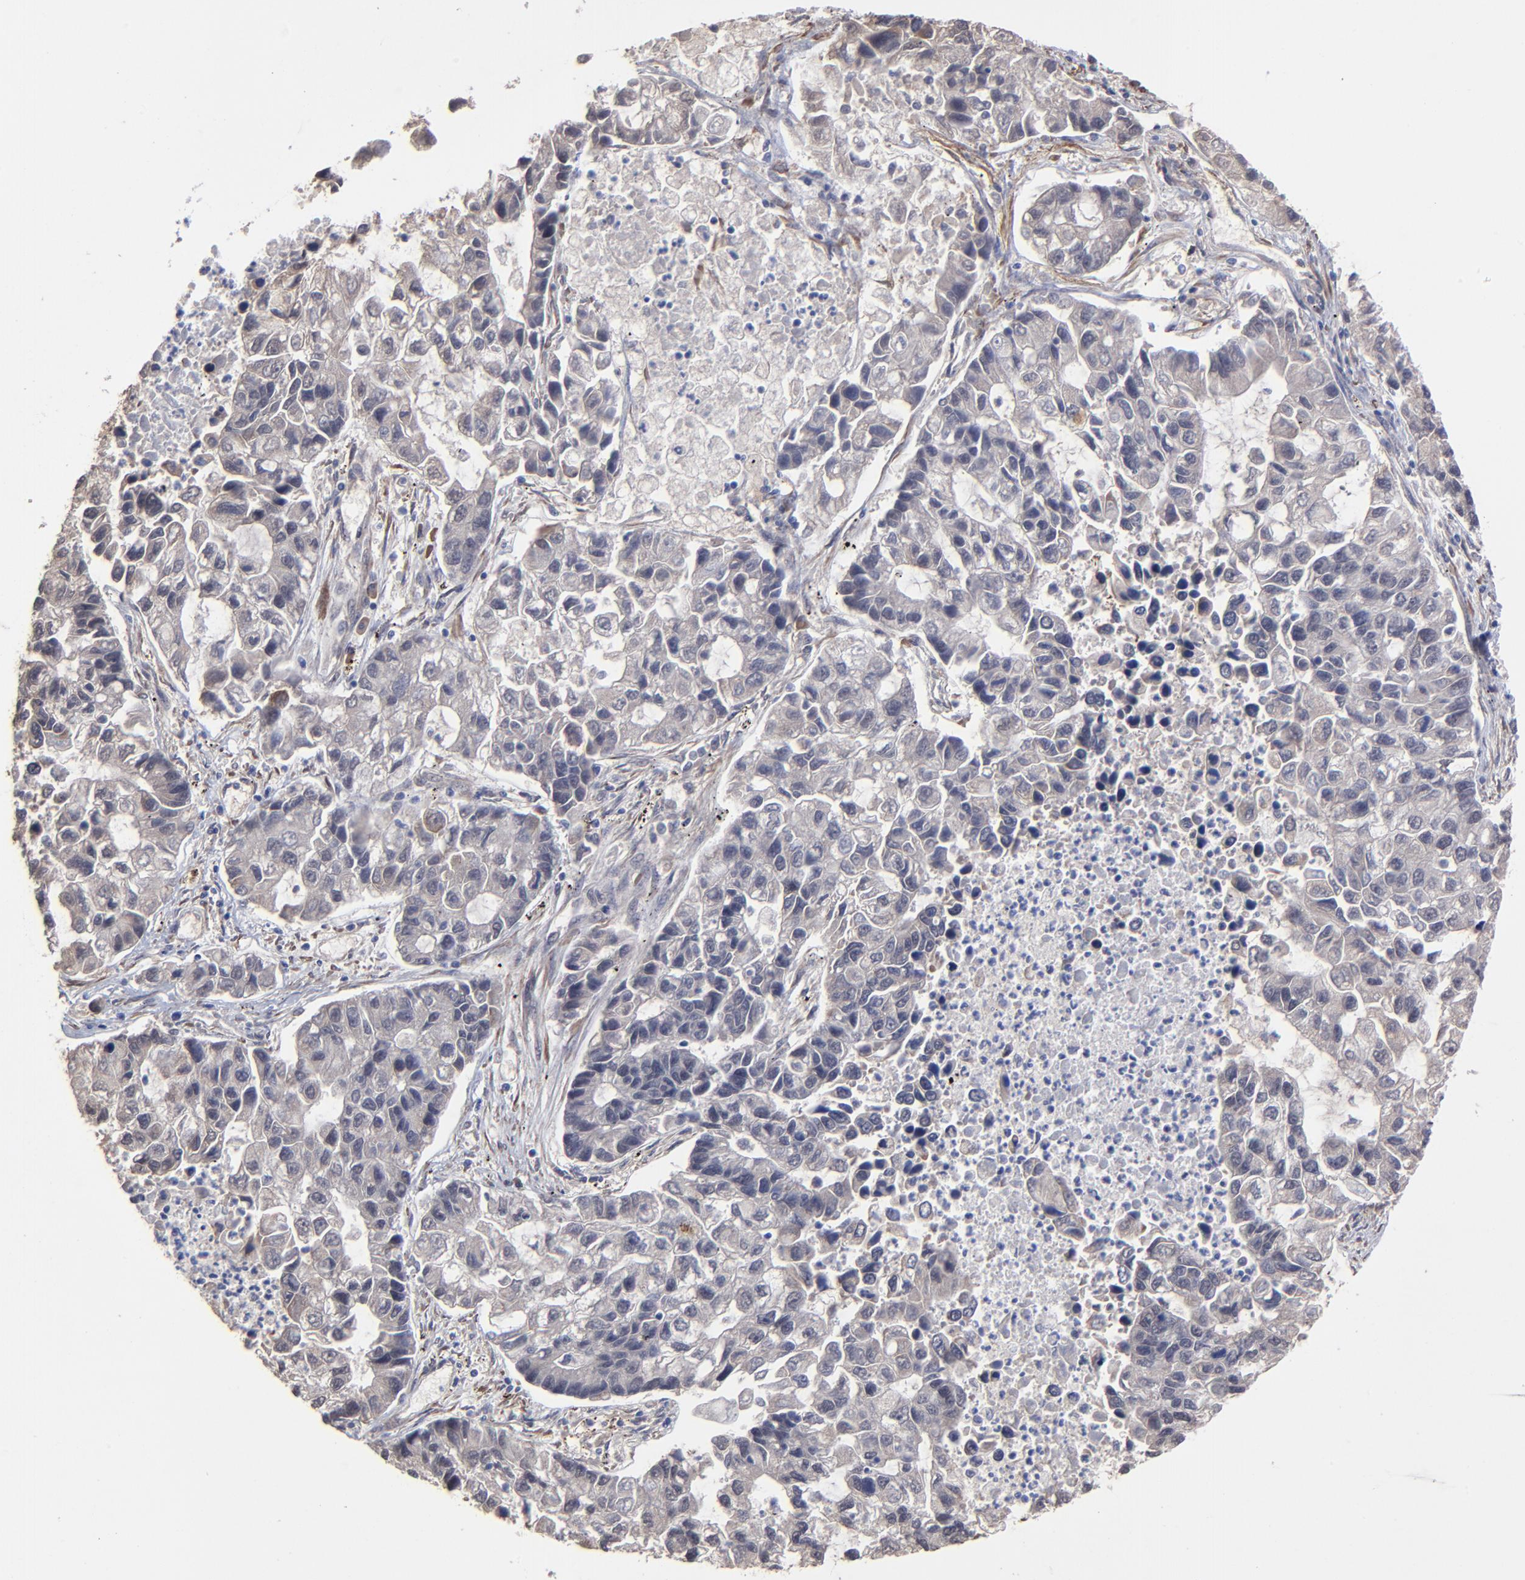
{"staining": {"intensity": "negative", "quantity": "none", "location": "none"}, "tissue": "lung cancer", "cell_type": "Tumor cells", "image_type": "cancer", "snomed": [{"axis": "morphology", "description": "Adenocarcinoma, NOS"}, {"axis": "topography", "description": "Lung"}], "caption": "An immunohistochemistry (IHC) photomicrograph of adenocarcinoma (lung) is shown. There is no staining in tumor cells of adenocarcinoma (lung).", "gene": "CHL1", "patient": {"sex": "female", "age": 51}}